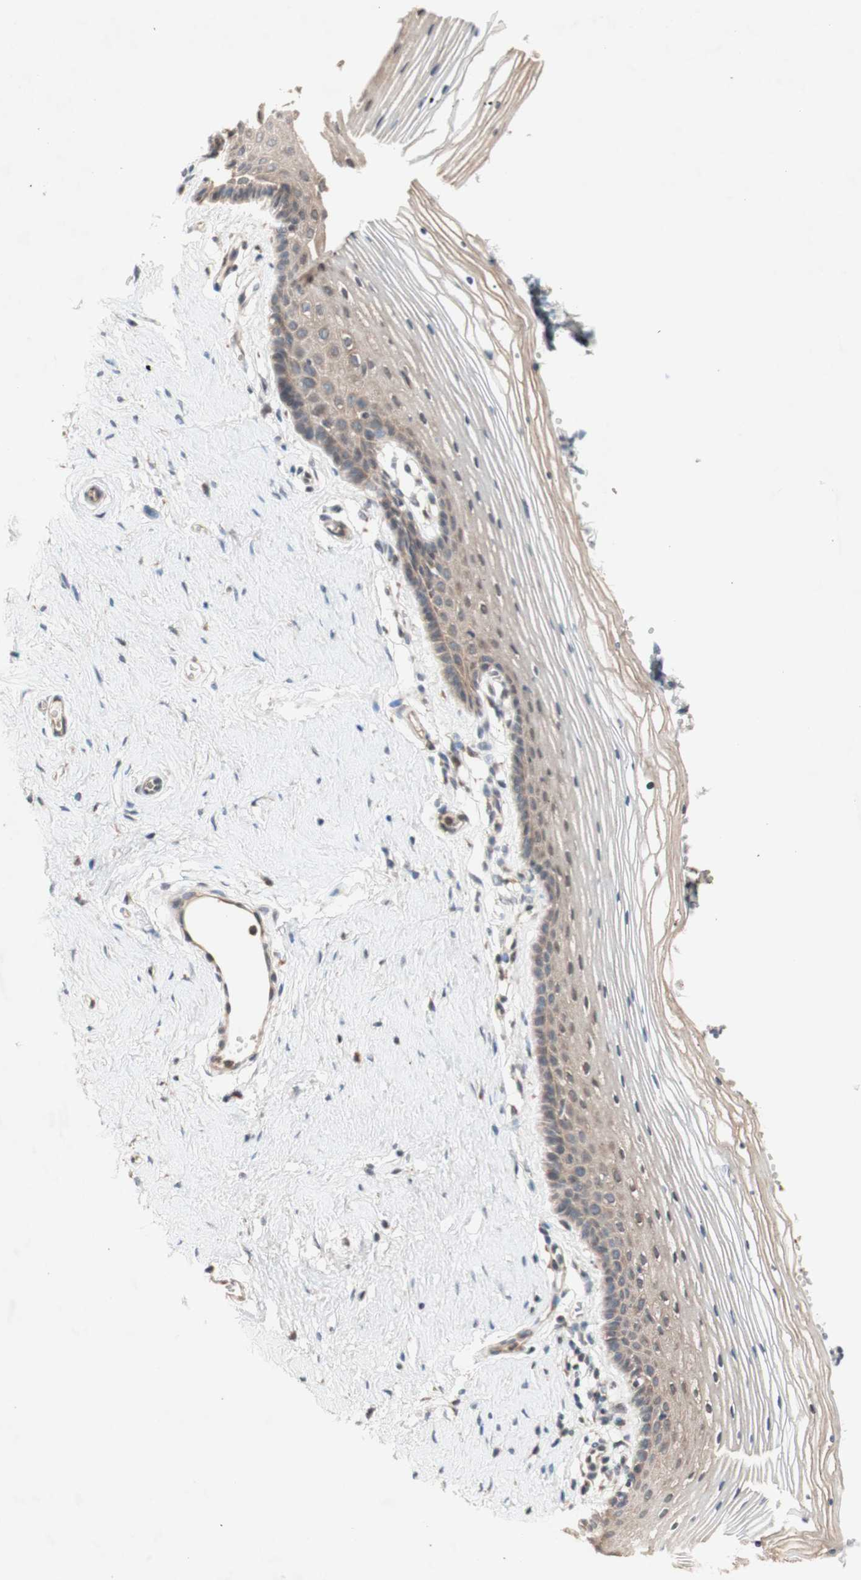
{"staining": {"intensity": "weak", "quantity": "<25%", "location": "cytoplasmic/membranous"}, "tissue": "vagina", "cell_type": "Squamous epithelial cells", "image_type": "normal", "snomed": [{"axis": "morphology", "description": "Normal tissue, NOS"}, {"axis": "topography", "description": "Vagina"}], "caption": "A high-resolution micrograph shows IHC staining of benign vagina, which shows no significant expression in squamous epithelial cells. (Immunohistochemistry, brightfield microscopy, high magnification).", "gene": "DDOST", "patient": {"sex": "female", "age": 32}}